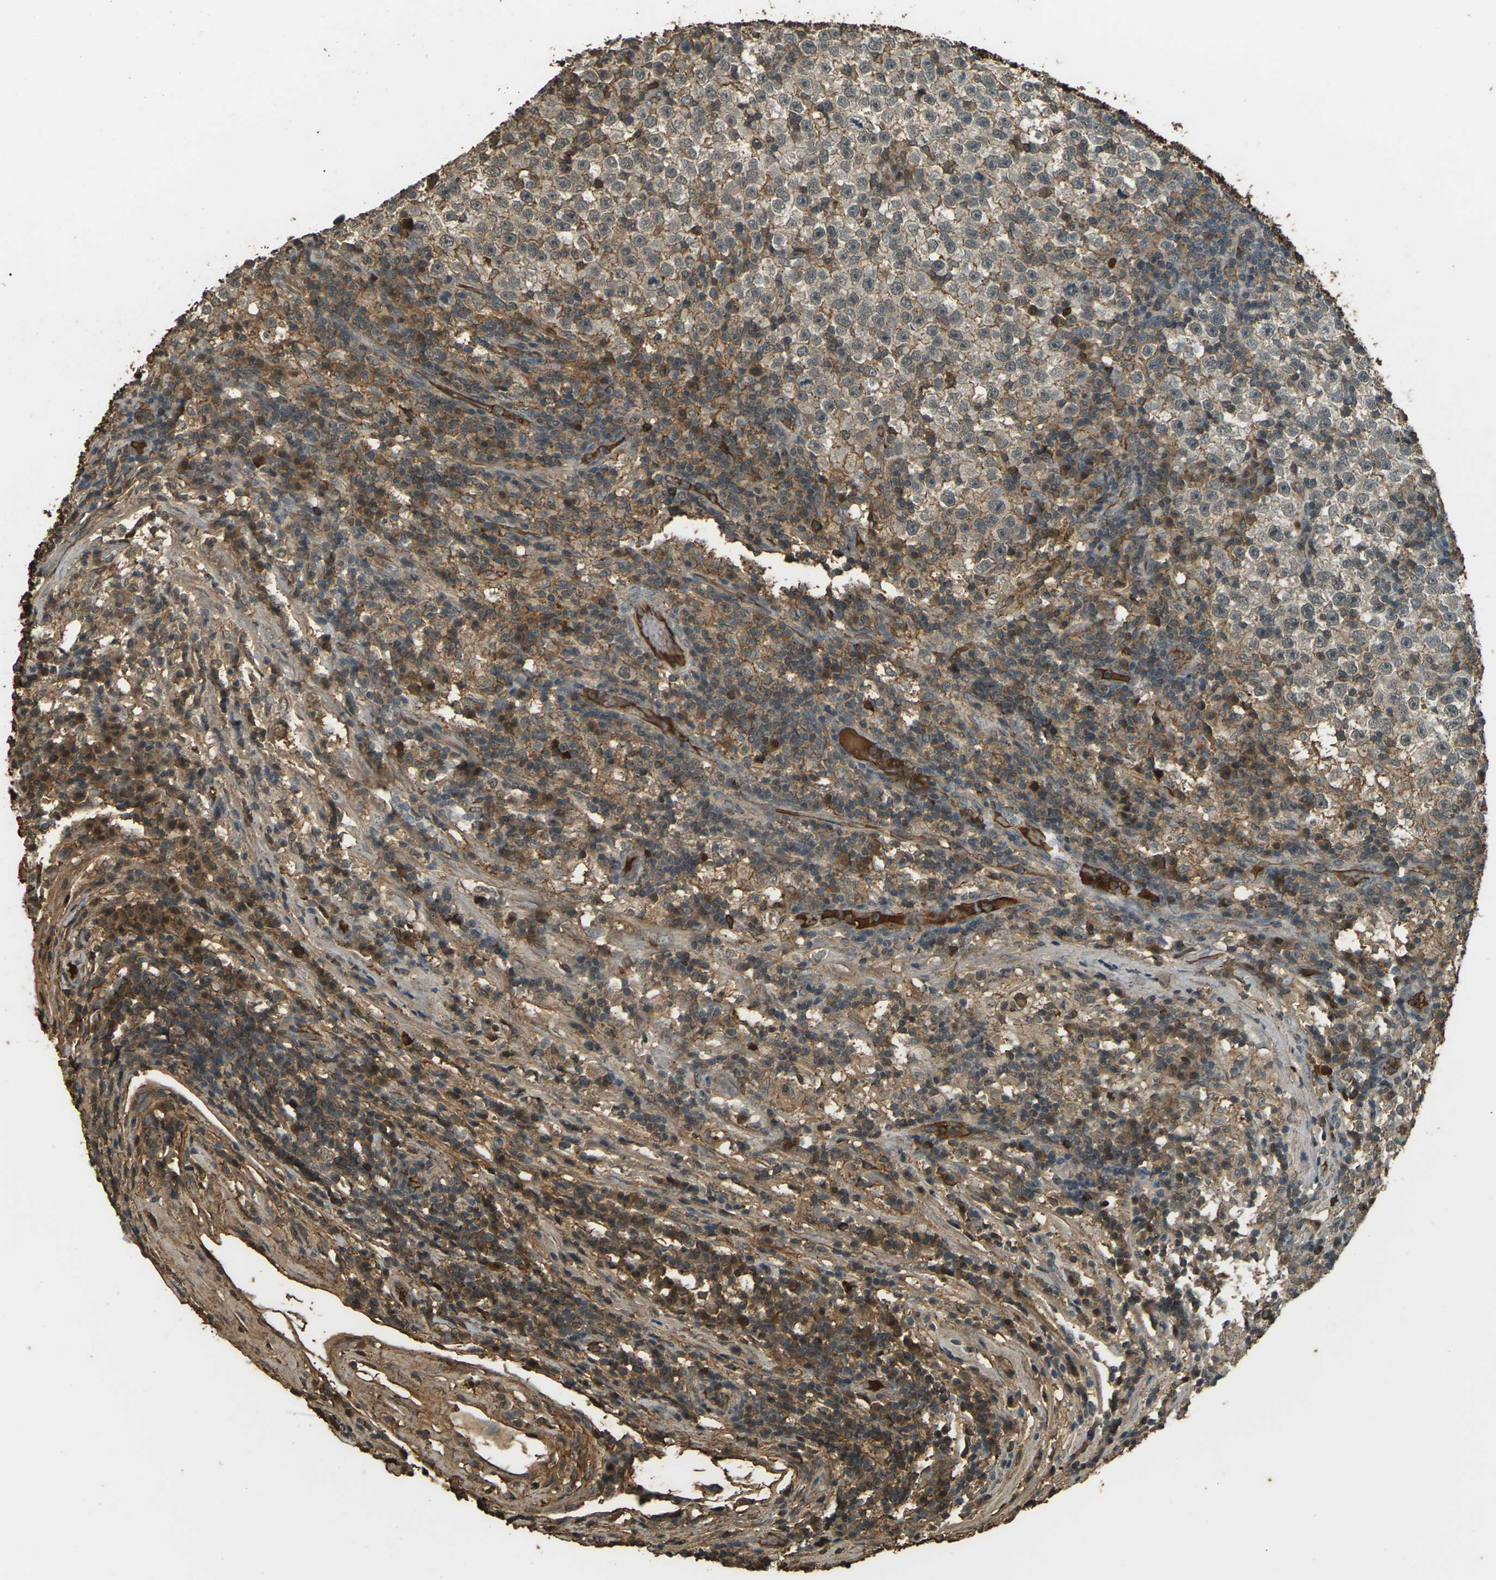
{"staining": {"intensity": "moderate", "quantity": ">75%", "location": "cytoplasmic/membranous"}, "tissue": "testis cancer", "cell_type": "Tumor cells", "image_type": "cancer", "snomed": [{"axis": "morphology", "description": "Seminoma, NOS"}, {"axis": "topography", "description": "Testis"}], "caption": "Immunohistochemistry staining of testis cancer (seminoma), which displays medium levels of moderate cytoplasmic/membranous staining in about >75% of tumor cells indicating moderate cytoplasmic/membranous protein expression. The staining was performed using DAB (brown) for protein detection and nuclei were counterstained in hematoxylin (blue).", "gene": "CYP1B1", "patient": {"sex": "male", "age": 43}}